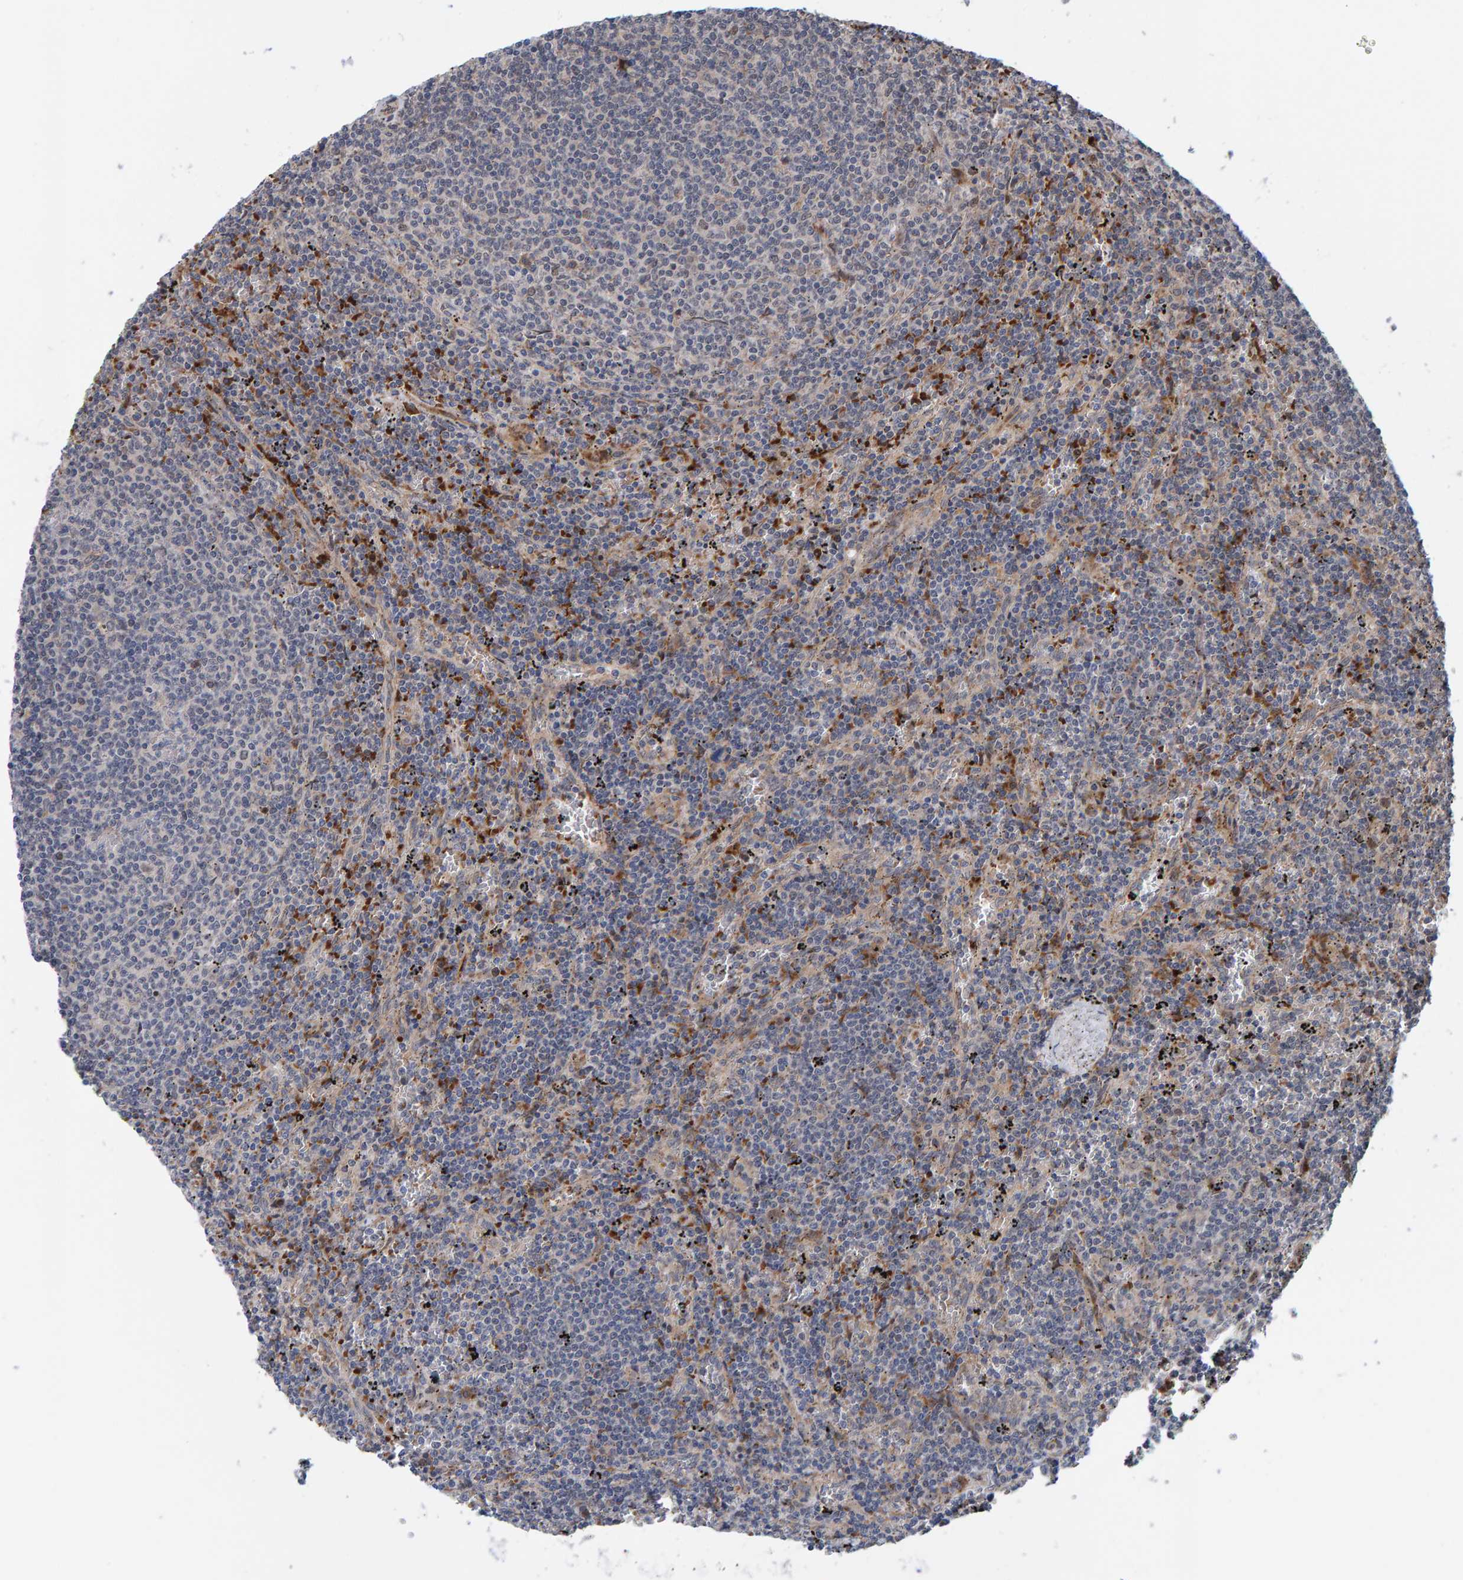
{"staining": {"intensity": "negative", "quantity": "none", "location": "none"}, "tissue": "lymphoma", "cell_type": "Tumor cells", "image_type": "cancer", "snomed": [{"axis": "morphology", "description": "Malignant lymphoma, non-Hodgkin's type, Low grade"}, {"axis": "topography", "description": "Spleen"}], "caption": "The micrograph reveals no staining of tumor cells in lymphoma.", "gene": "MFSD6L", "patient": {"sex": "female", "age": 50}}